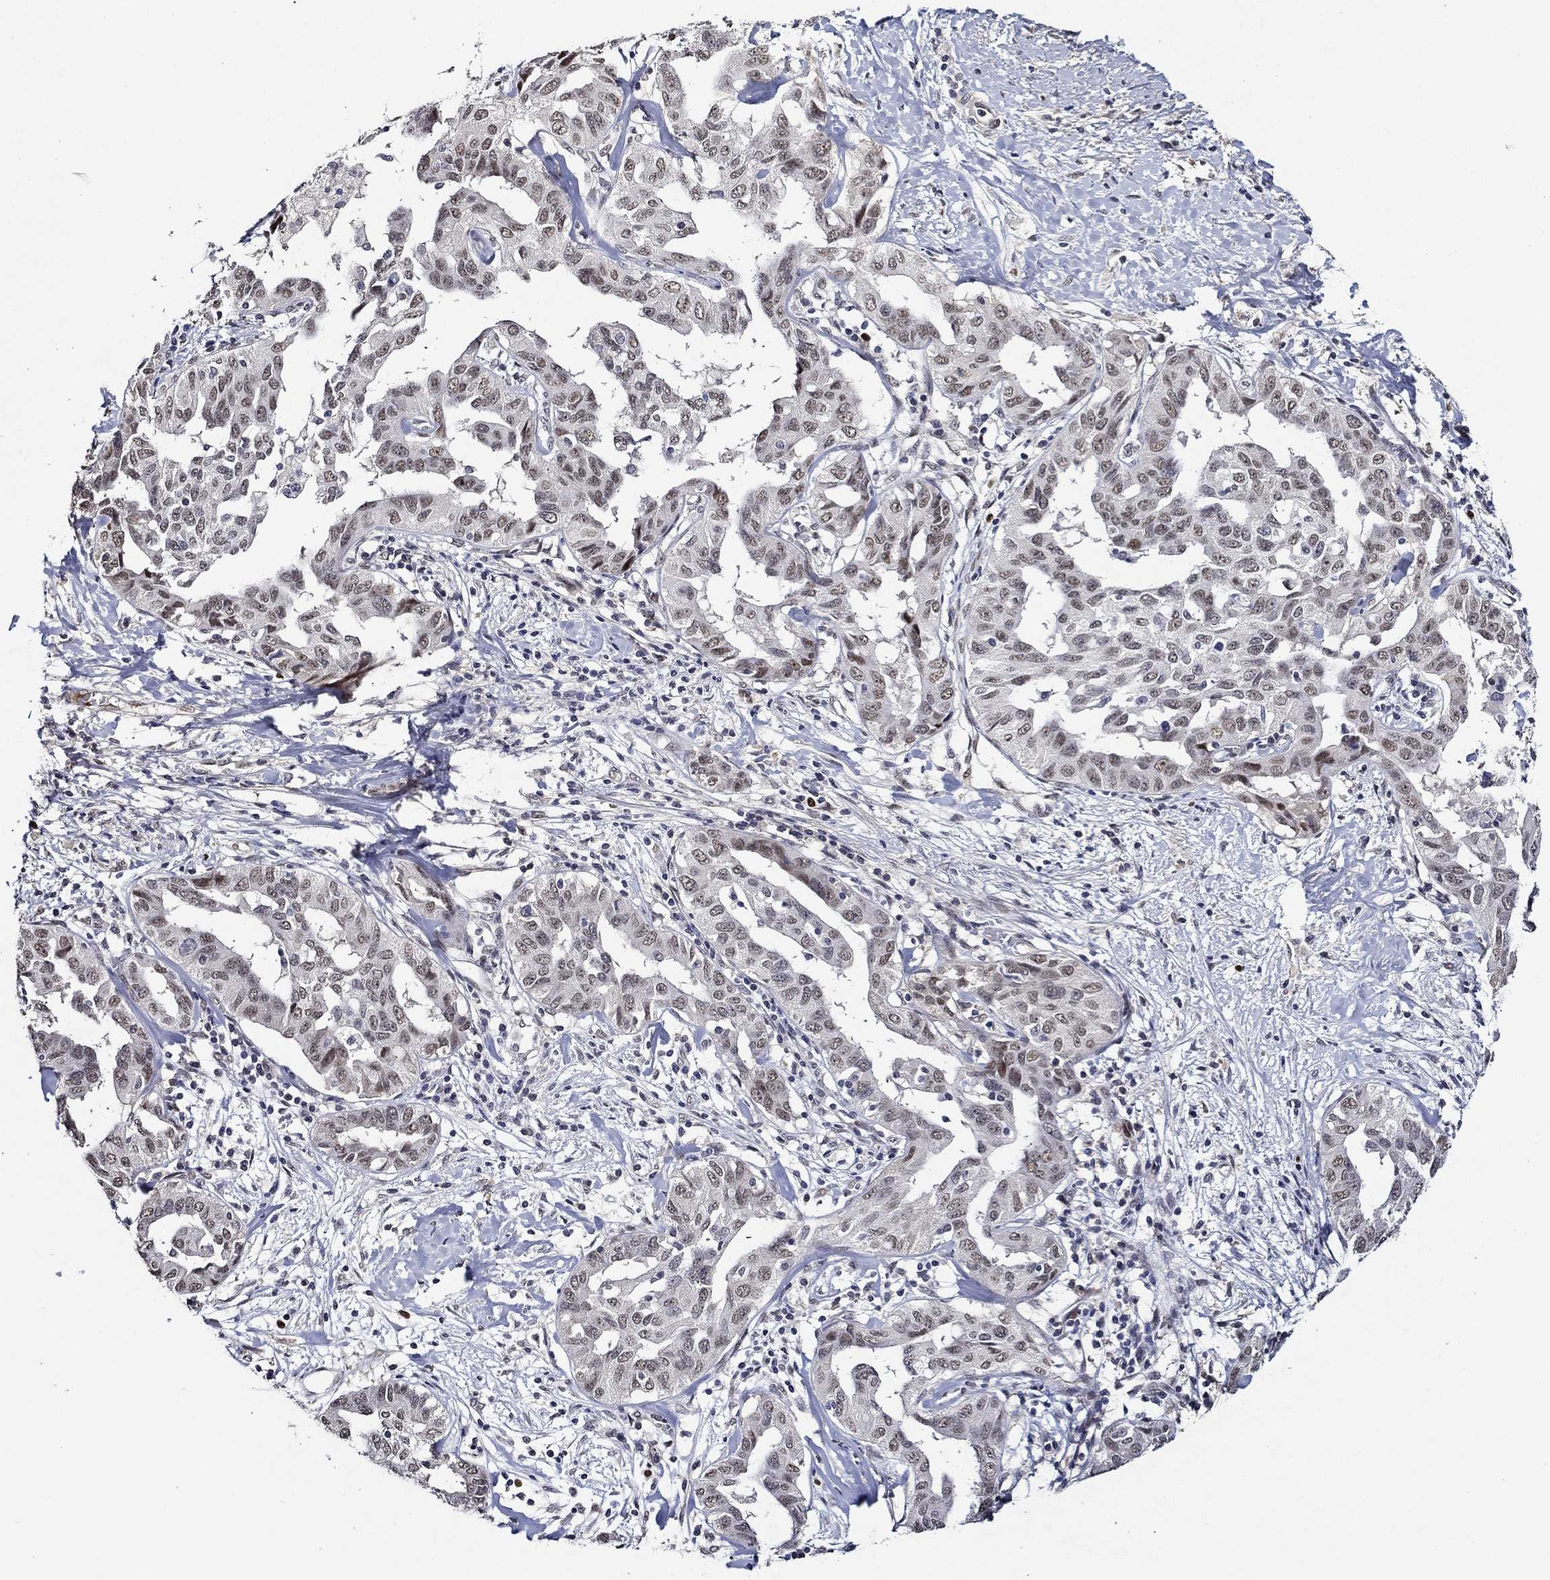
{"staining": {"intensity": "moderate", "quantity": "25%-75%", "location": "nuclear"}, "tissue": "liver cancer", "cell_type": "Tumor cells", "image_type": "cancer", "snomed": [{"axis": "morphology", "description": "Cholangiocarcinoma"}, {"axis": "topography", "description": "Liver"}], "caption": "Liver cholangiocarcinoma stained with a protein marker exhibits moderate staining in tumor cells.", "gene": "GATA2", "patient": {"sex": "male", "age": 59}}